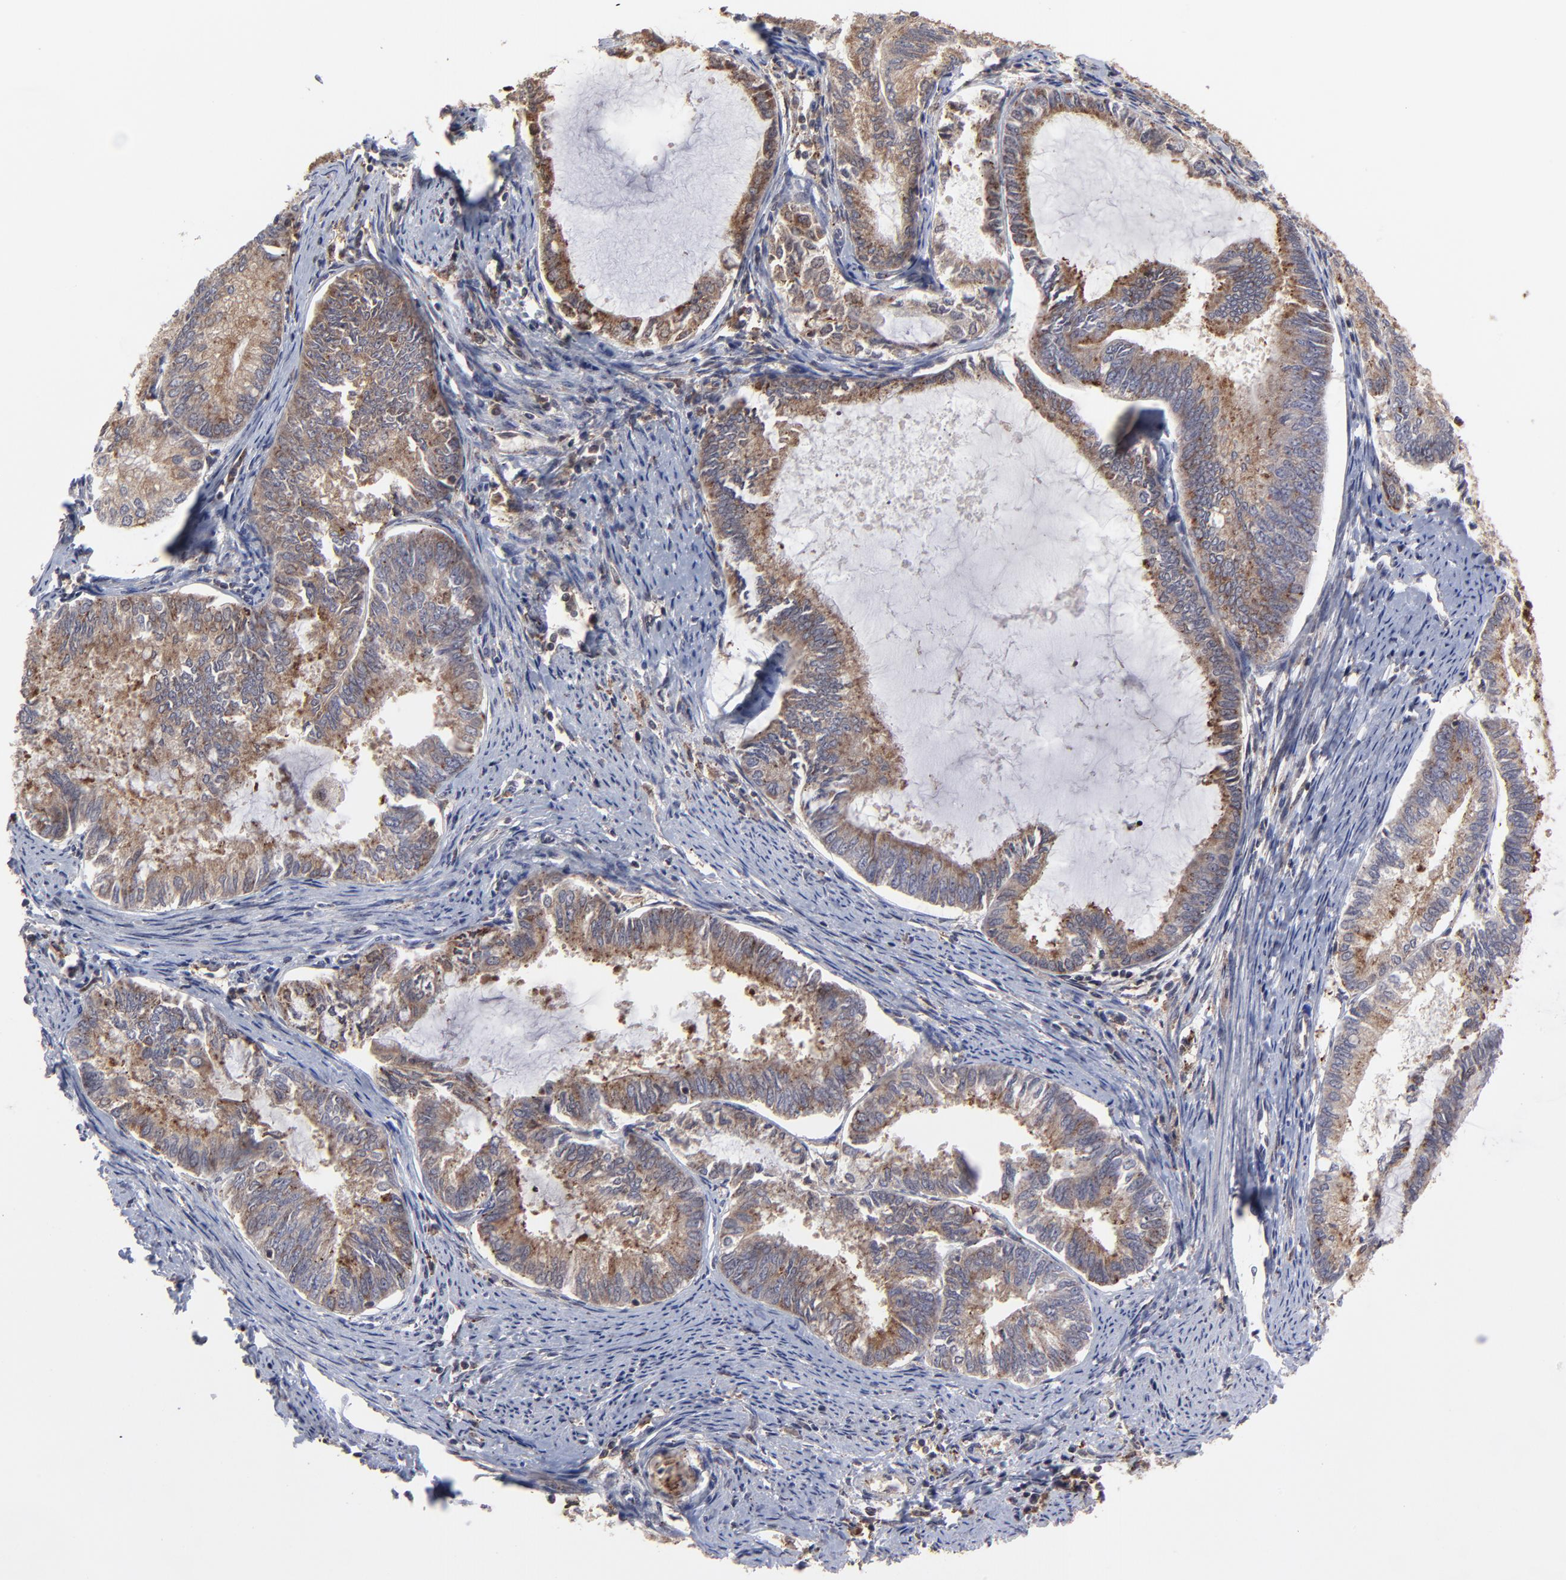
{"staining": {"intensity": "moderate", "quantity": ">75%", "location": "nuclear"}, "tissue": "endometrial cancer", "cell_type": "Tumor cells", "image_type": "cancer", "snomed": [{"axis": "morphology", "description": "Adenocarcinoma, NOS"}, {"axis": "topography", "description": "Endometrium"}], "caption": "Endometrial adenocarcinoma tissue displays moderate nuclear staining in about >75% of tumor cells", "gene": "UBE2L6", "patient": {"sex": "female", "age": 86}}